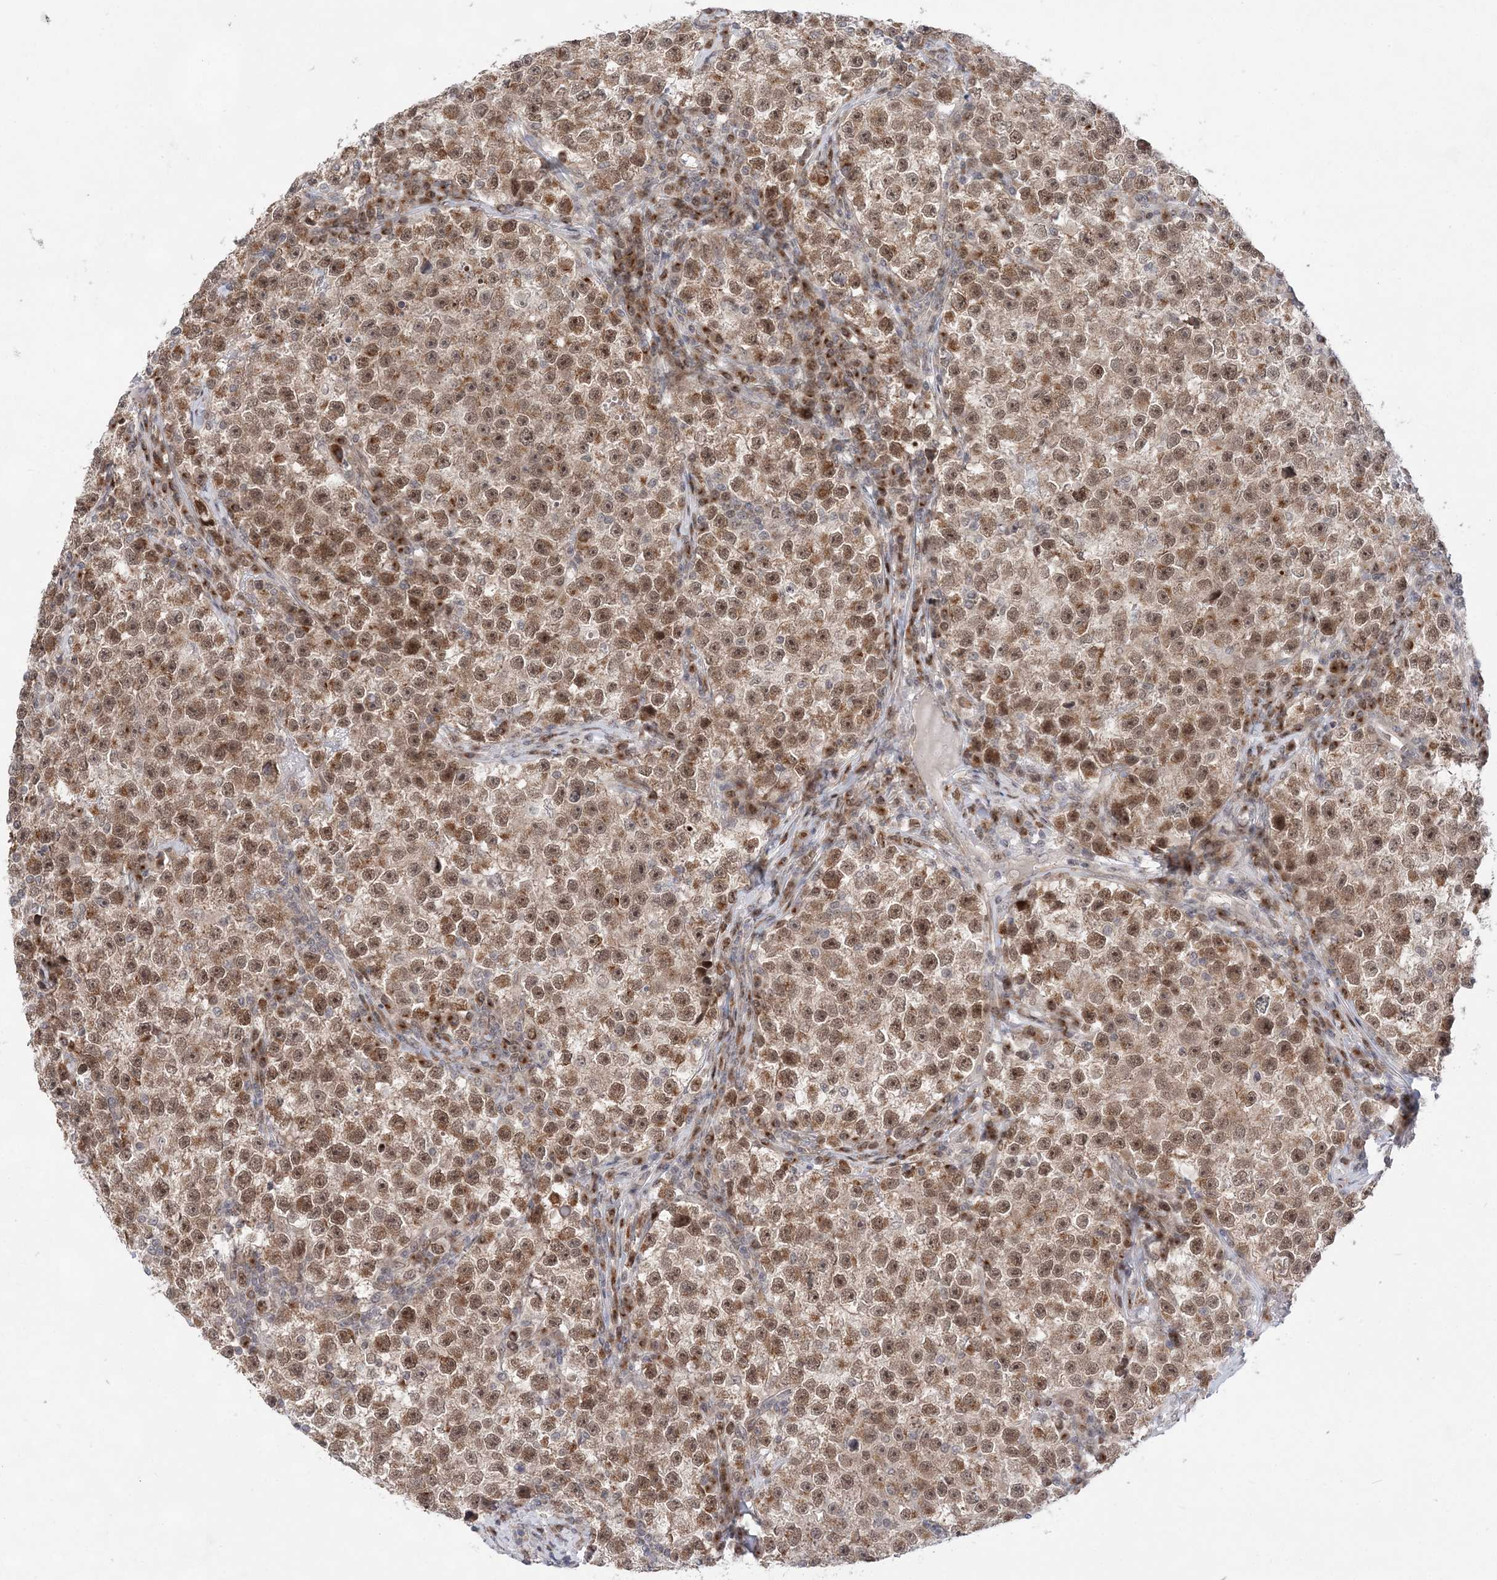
{"staining": {"intensity": "moderate", "quantity": ">75%", "location": "cytoplasmic/membranous,nuclear"}, "tissue": "testis cancer", "cell_type": "Tumor cells", "image_type": "cancer", "snomed": [{"axis": "morphology", "description": "Seminoma, NOS"}, {"axis": "topography", "description": "Testis"}], "caption": "Immunohistochemical staining of human testis cancer (seminoma) reveals moderate cytoplasmic/membranous and nuclear protein positivity in approximately >75% of tumor cells.", "gene": "ANAPC15", "patient": {"sex": "male", "age": 22}}